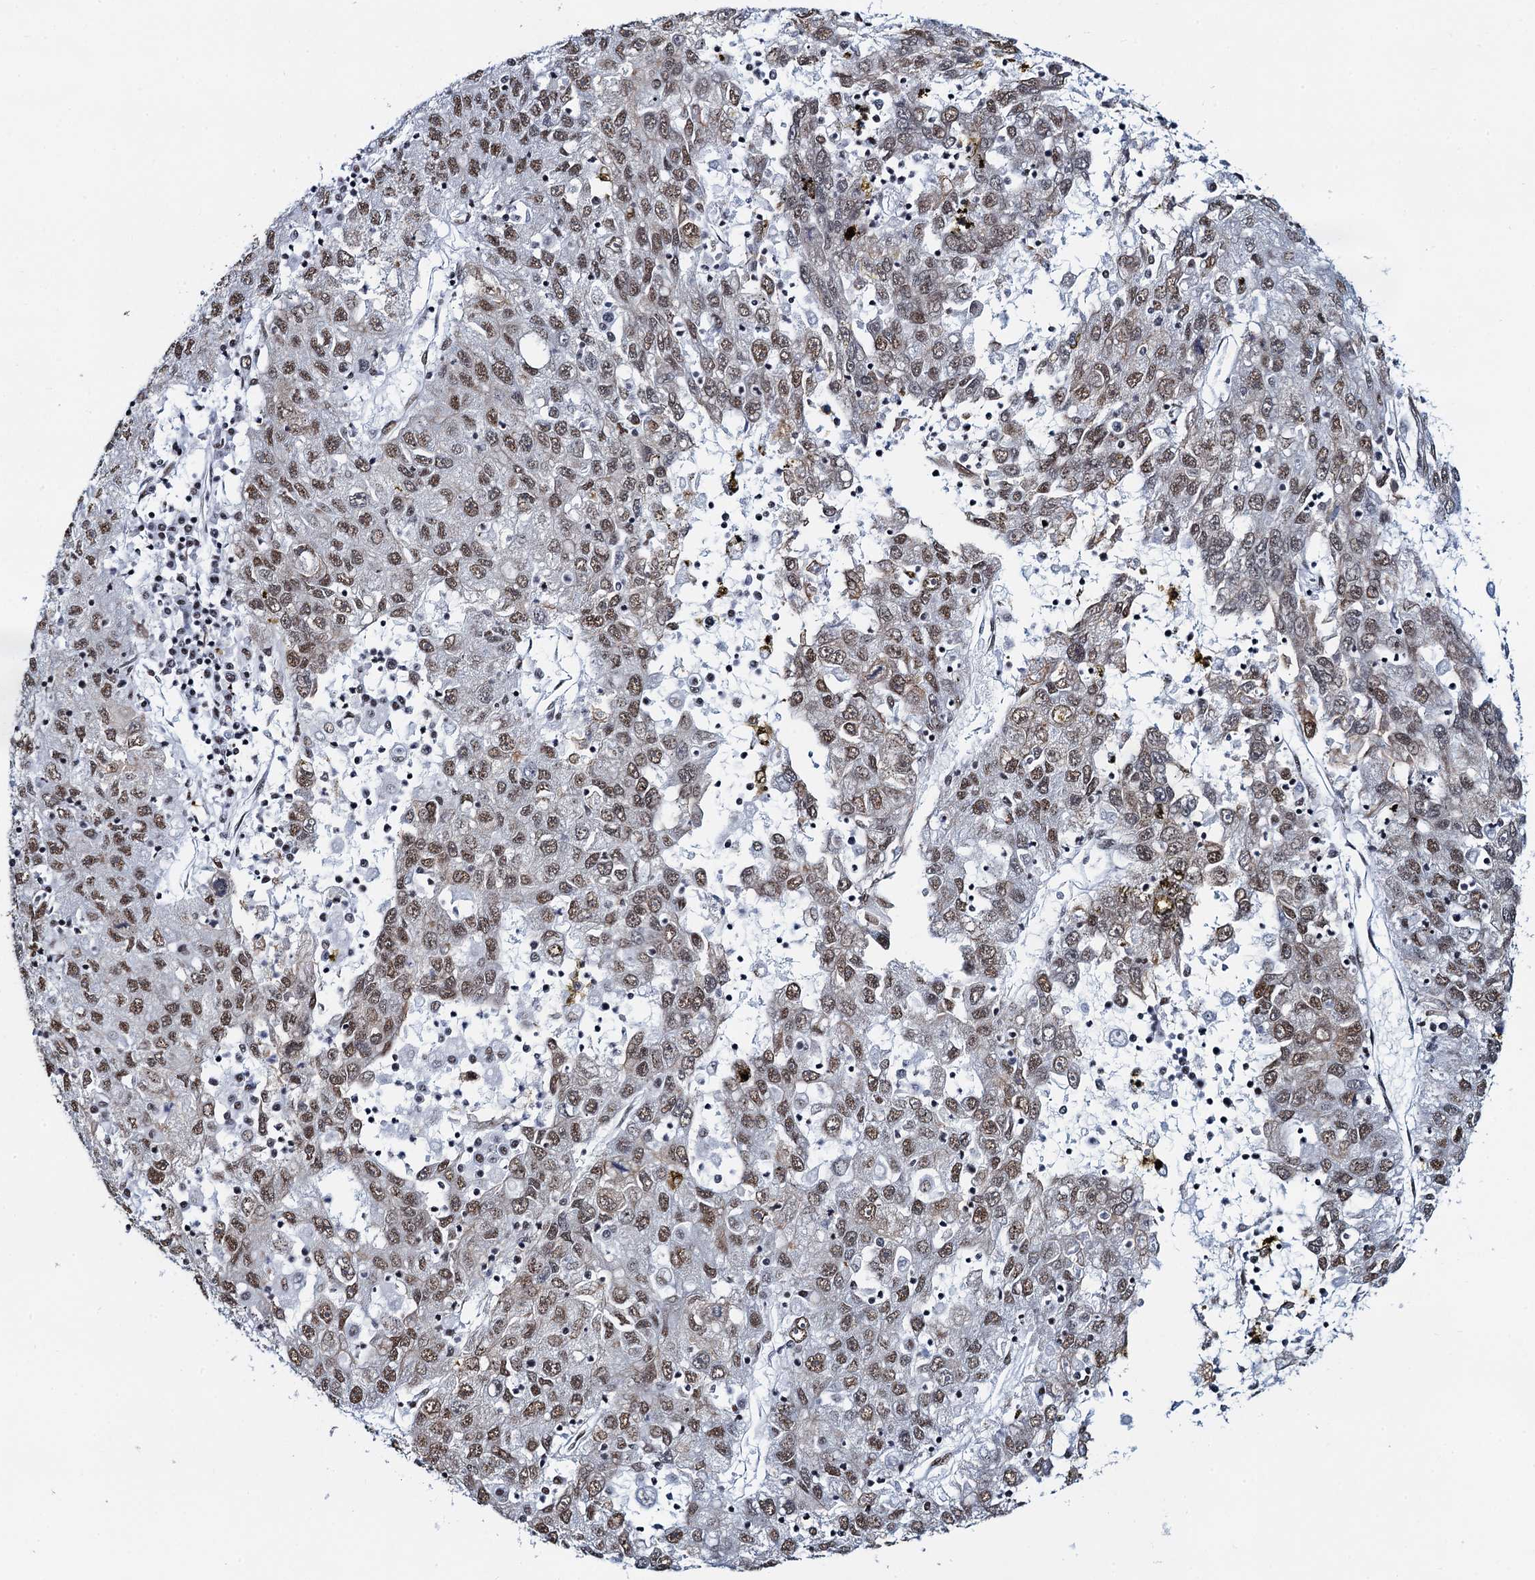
{"staining": {"intensity": "moderate", "quantity": ">75%", "location": "nuclear"}, "tissue": "liver cancer", "cell_type": "Tumor cells", "image_type": "cancer", "snomed": [{"axis": "morphology", "description": "Carcinoma, Hepatocellular, NOS"}, {"axis": "topography", "description": "Liver"}], "caption": "Liver hepatocellular carcinoma was stained to show a protein in brown. There is medium levels of moderate nuclear positivity in about >75% of tumor cells.", "gene": "ZNF609", "patient": {"sex": "male", "age": 49}}